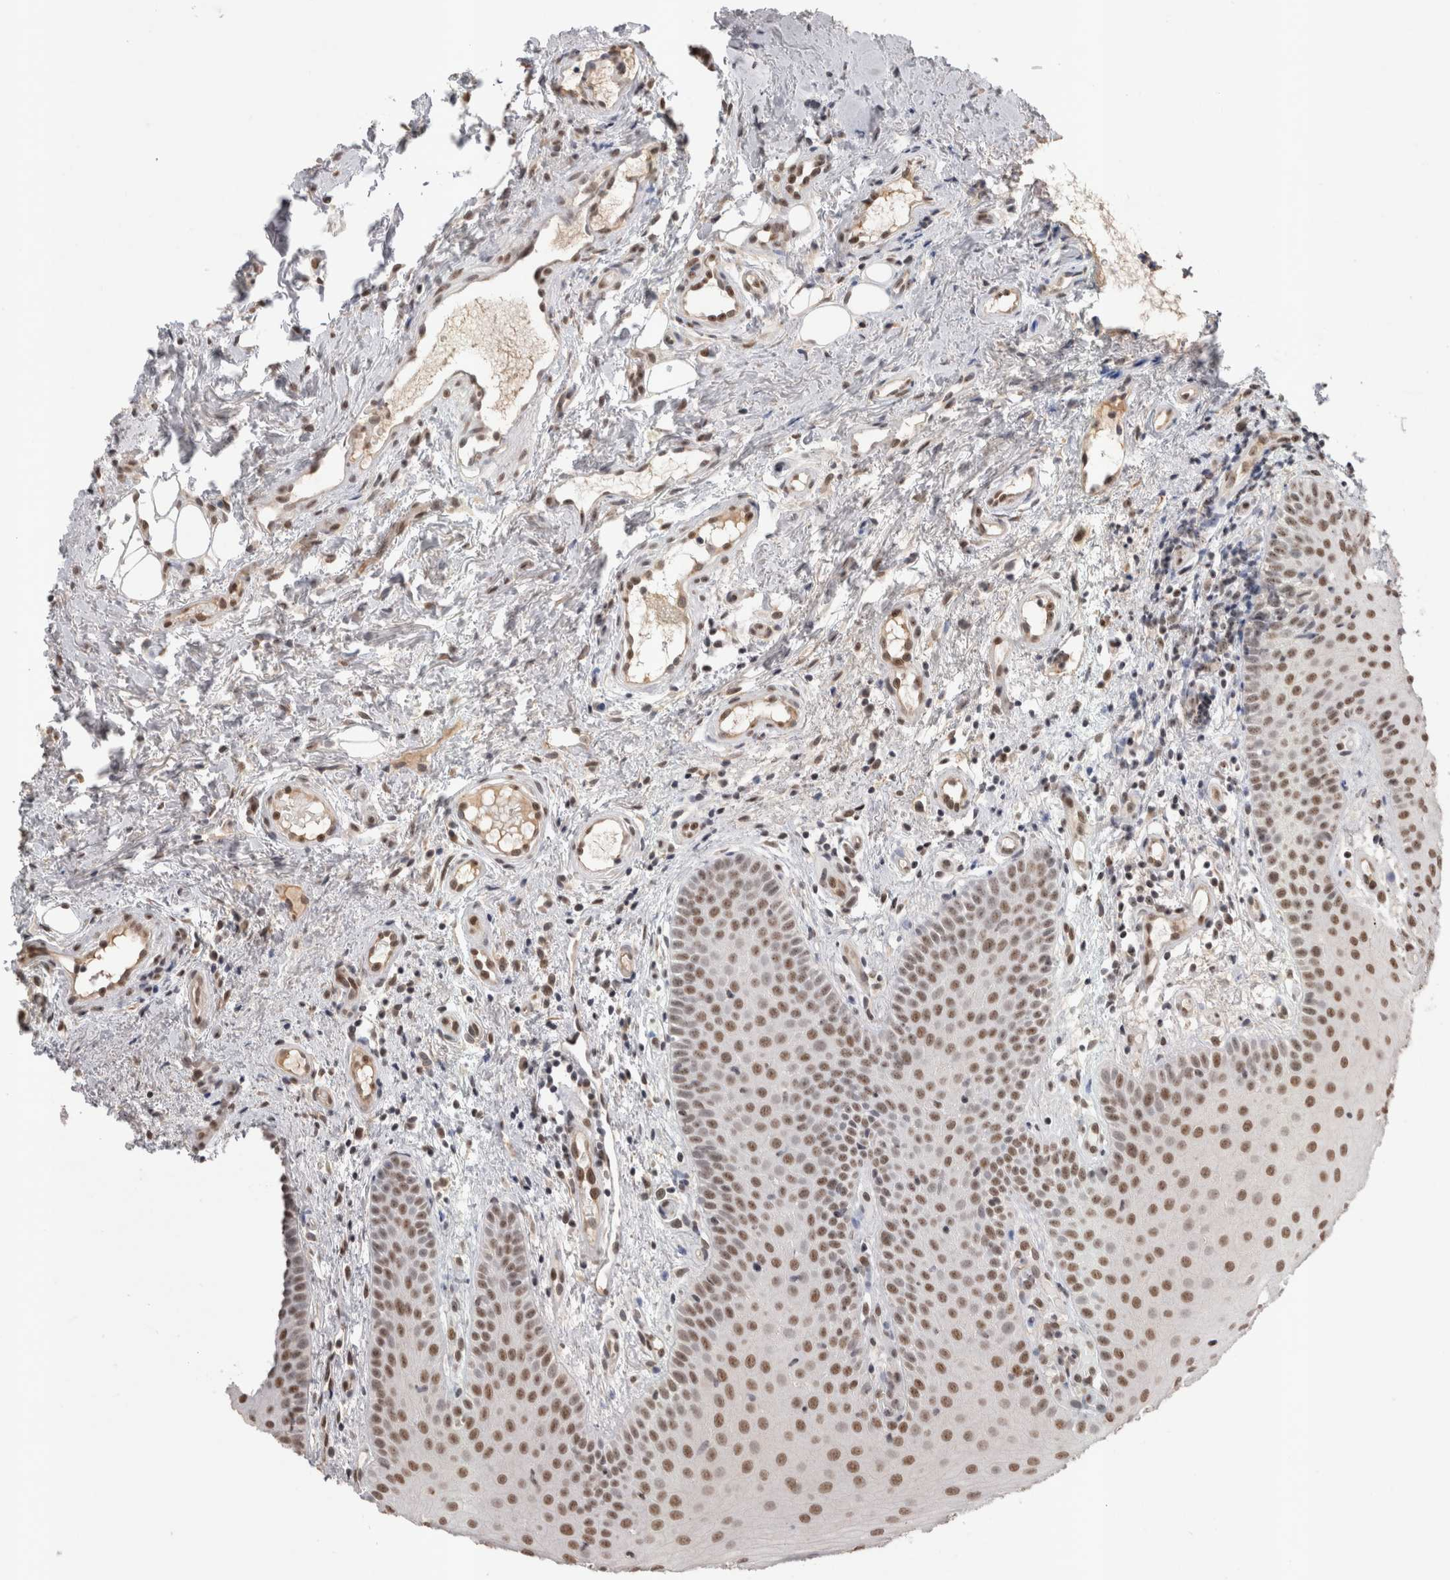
{"staining": {"intensity": "moderate", "quantity": ">75%", "location": "nuclear"}, "tissue": "oral mucosa", "cell_type": "Squamous epithelial cells", "image_type": "normal", "snomed": [{"axis": "morphology", "description": "Normal tissue, NOS"}, {"axis": "topography", "description": "Oral tissue"}], "caption": "Protein expression analysis of benign human oral mucosa reveals moderate nuclear expression in approximately >75% of squamous epithelial cells.", "gene": "DAXX", "patient": {"sex": "male", "age": 60}}